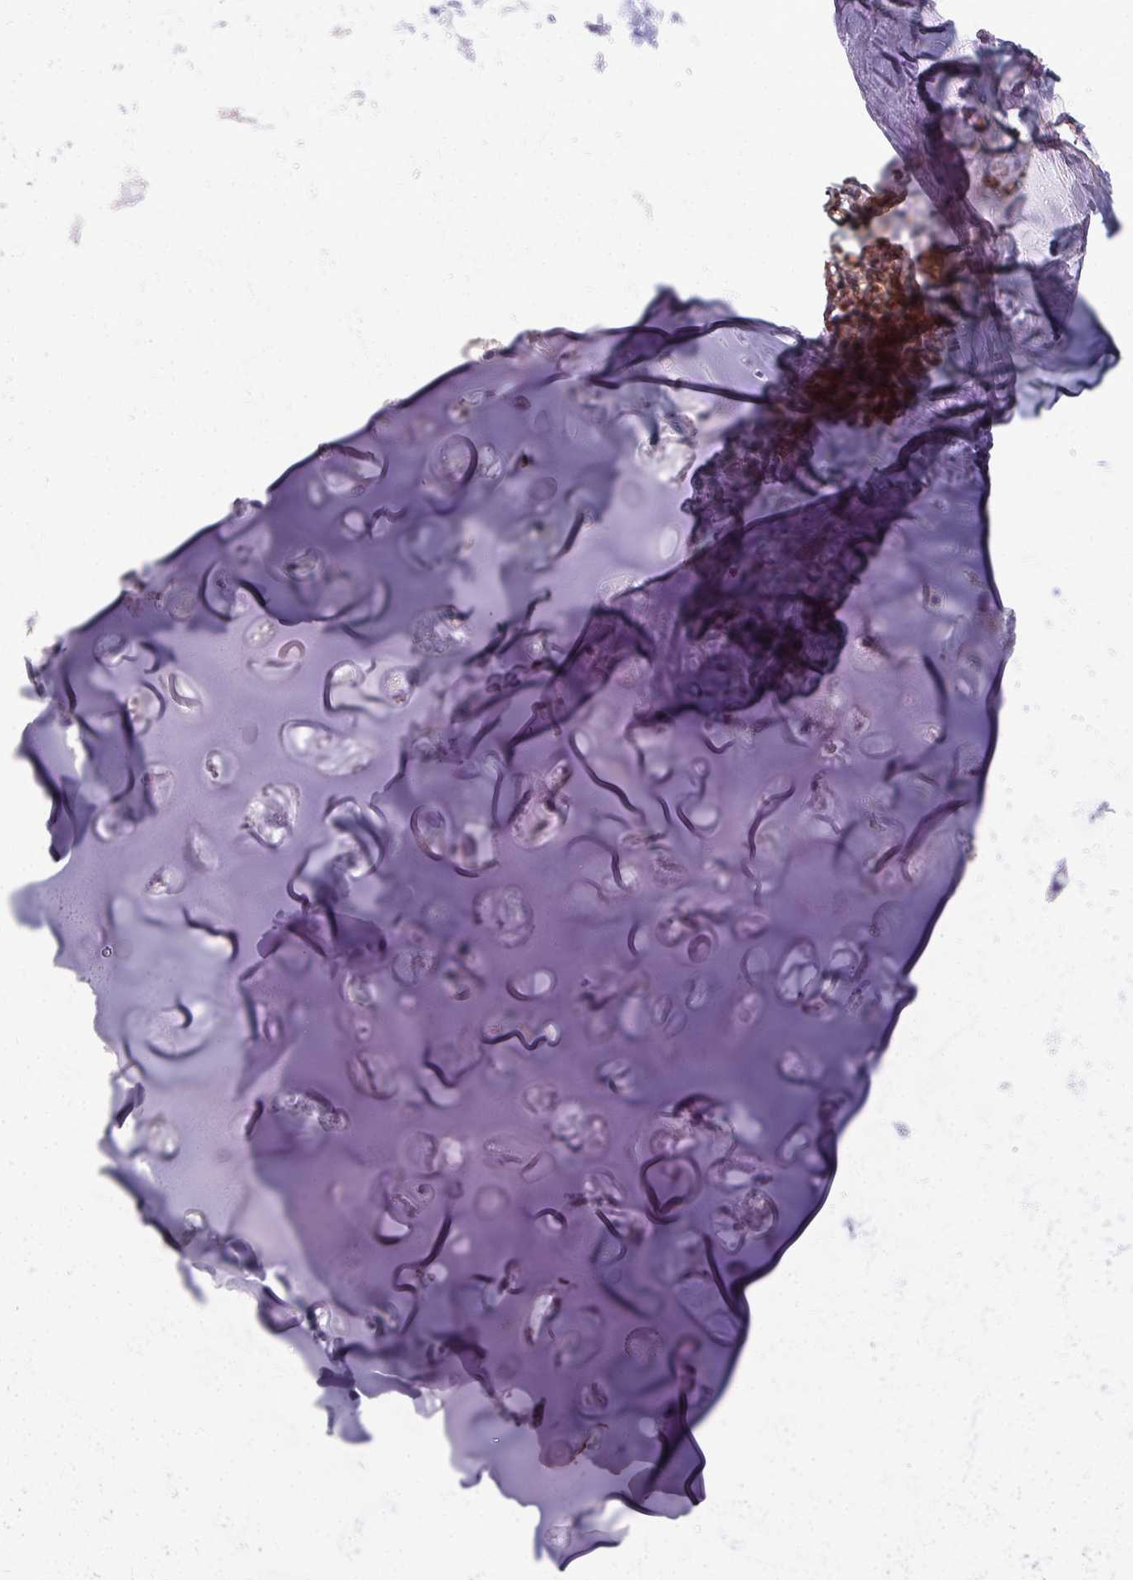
{"staining": {"intensity": "negative", "quantity": "none", "location": "none"}, "tissue": "soft tissue", "cell_type": "Chondrocytes", "image_type": "normal", "snomed": [{"axis": "morphology", "description": "Normal tissue, NOS"}, {"axis": "topography", "description": "Cartilage tissue"}, {"axis": "topography", "description": "Nasopharynx"}, {"axis": "topography", "description": "Thyroid gland"}], "caption": "Soft tissue stained for a protein using immunohistochemistry (IHC) demonstrates no expression chondrocytes.", "gene": "ADIPOQ", "patient": {"sex": "male", "age": 63}}